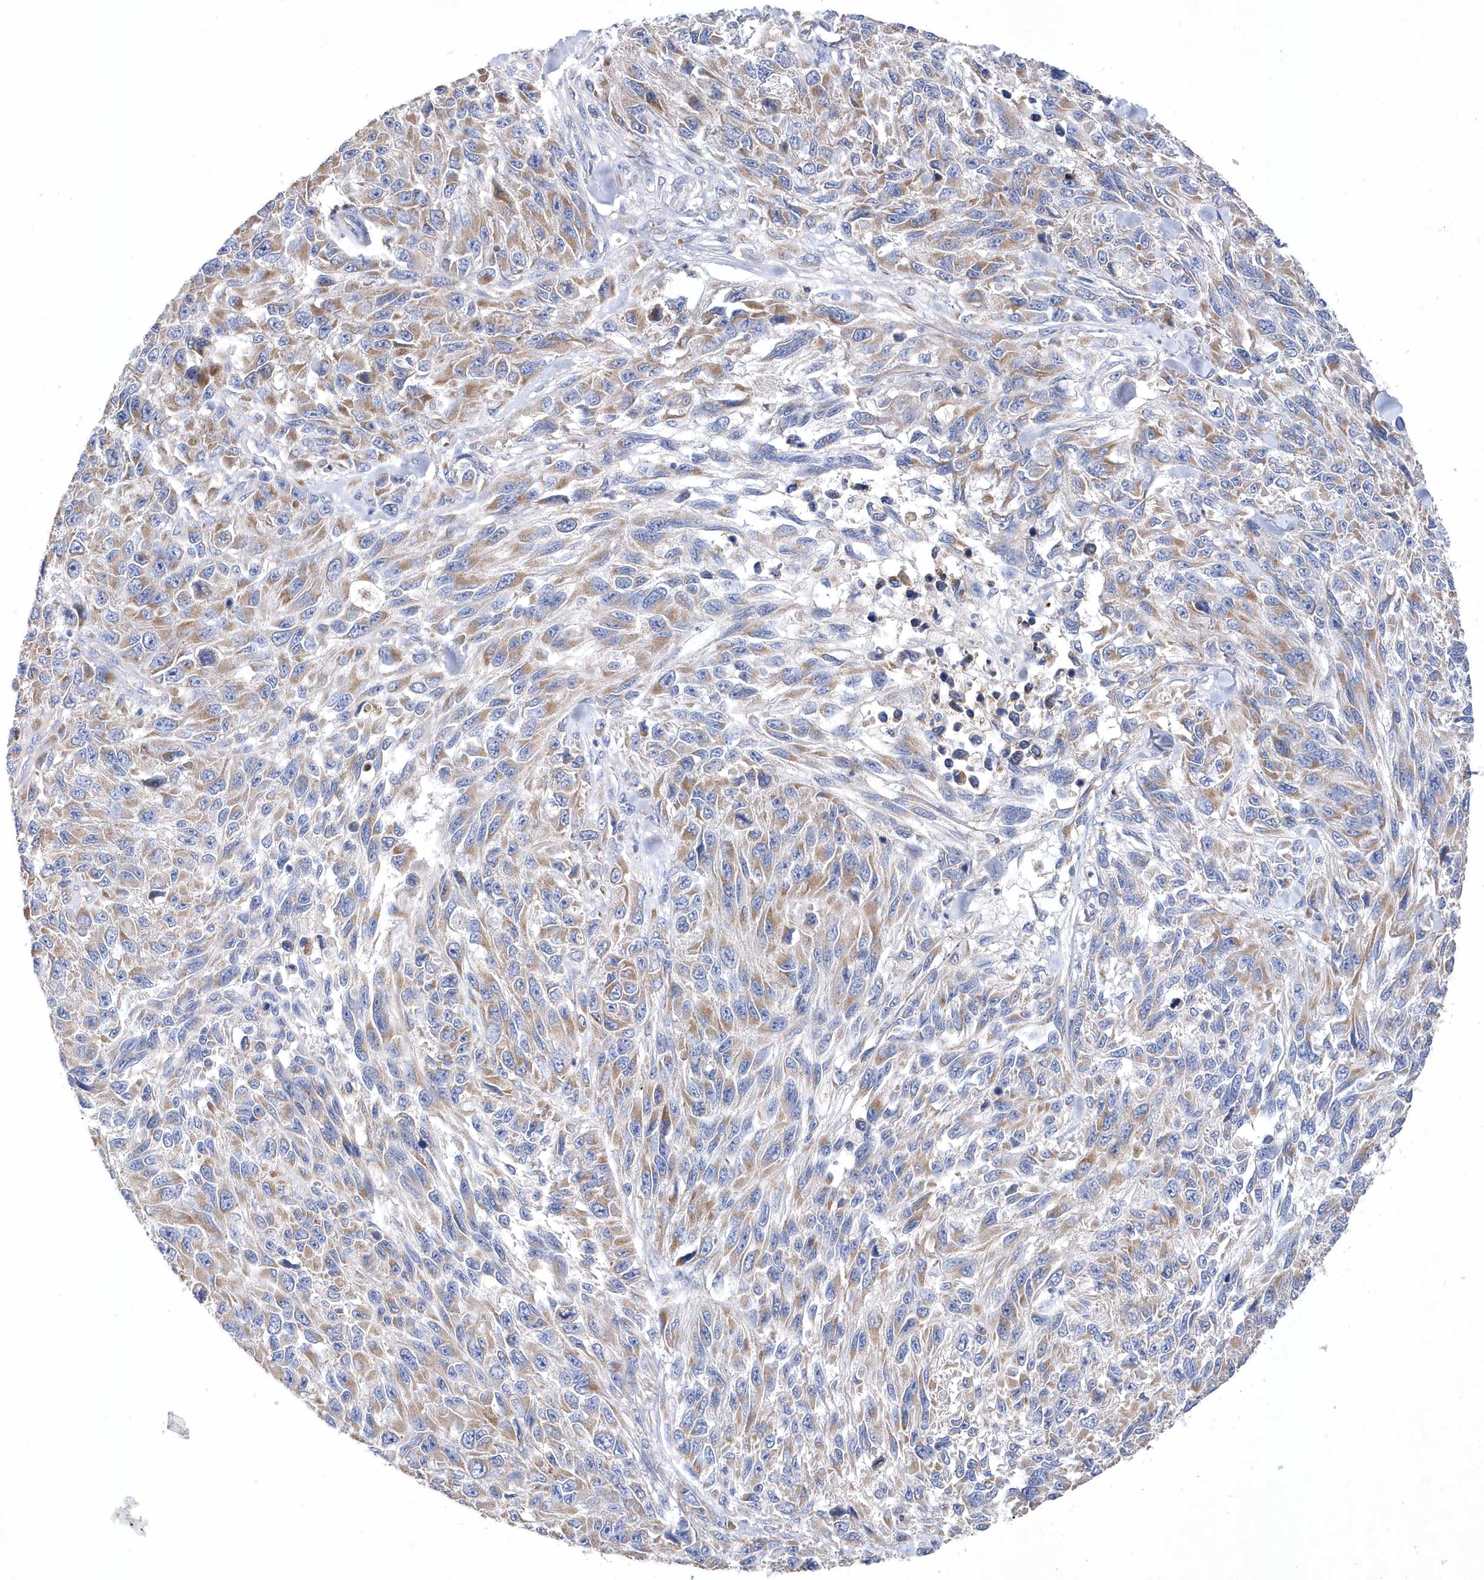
{"staining": {"intensity": "moderate", "quantity": ">75%", "location": "cytoplasmic/membranous"}, "tissue": "melanoma", "cell_type": "Tumor cells", "image_type": "cancer", "snomed": [{"axis": "morphology", "description": "Malignant melanoma, NOS"}, {"axis": "topography", "description": "Skin"}], "caption": "Protein staining by immunohistochemistry displays moderate cytoplasmic/membranous expression in about >75% of tumor cells in malignant melanoma.", "gene": "METTL8", "patient": {"sex": "female", "age": 96}}